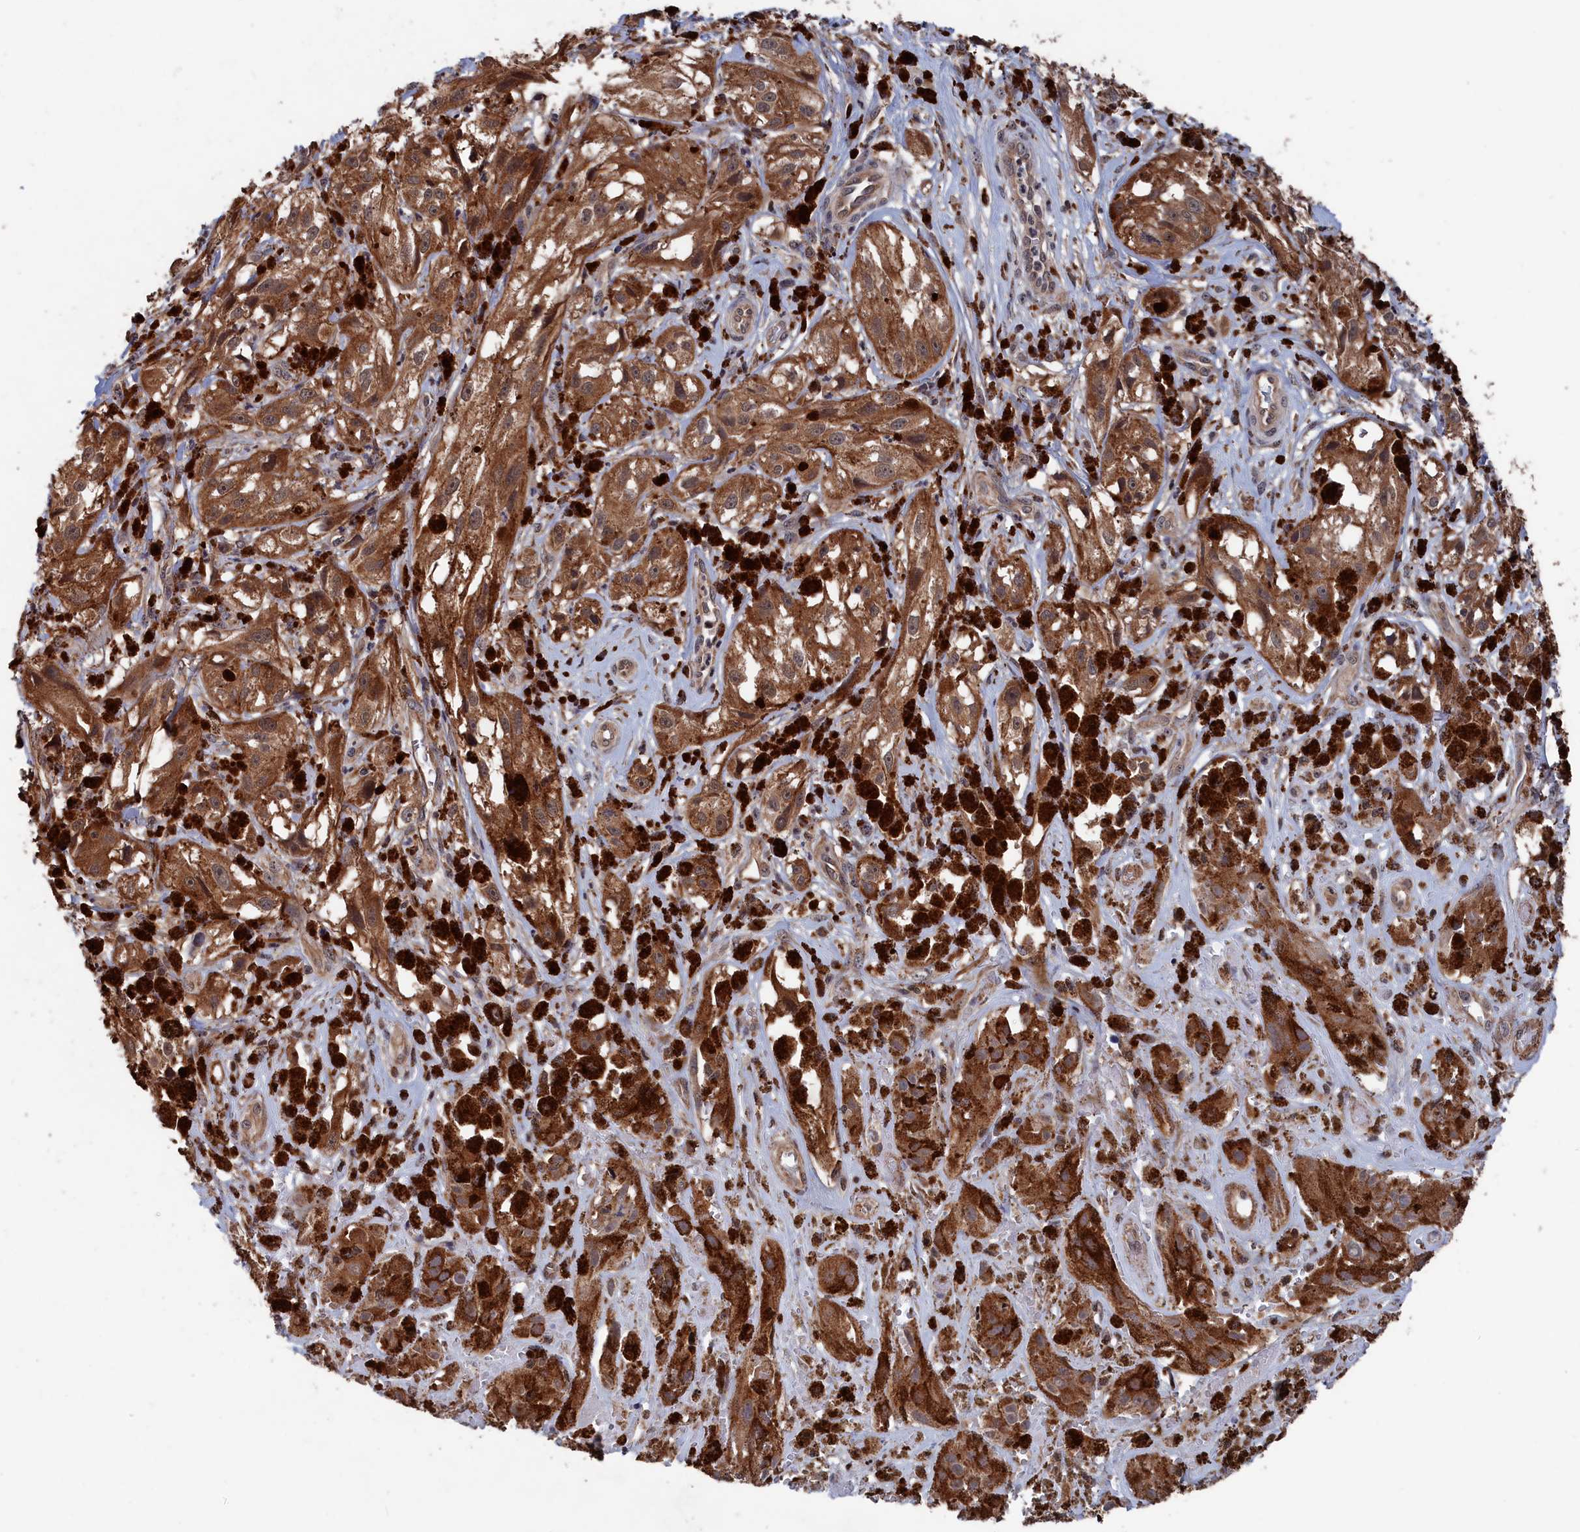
{"staining": {"intensity": "moderate", "quantity": ">75%", "location": "cytoplasmic/membranous,nuclear"}, "tissue": "melanoma", "cell_type": "Tumor cells", "image_type": "cancer", "snomed": [{"axis": "morphology", "description": "Malignant melanoma, NOS"}, {"axis": "topography", "description": "Skin"}], "caption": "Tumor cells display medium levels of moderate cytoplasmic/membranous and nuclear staining in approximately >75% of cells in malignant melanoma. The protein of interest is stained brown, and the nuclei are stained in blue (DAB IHC with brightfield microscopy, high magnification).", "gene": "PDE12", "patient": {"sex": "male", "age": 88}}